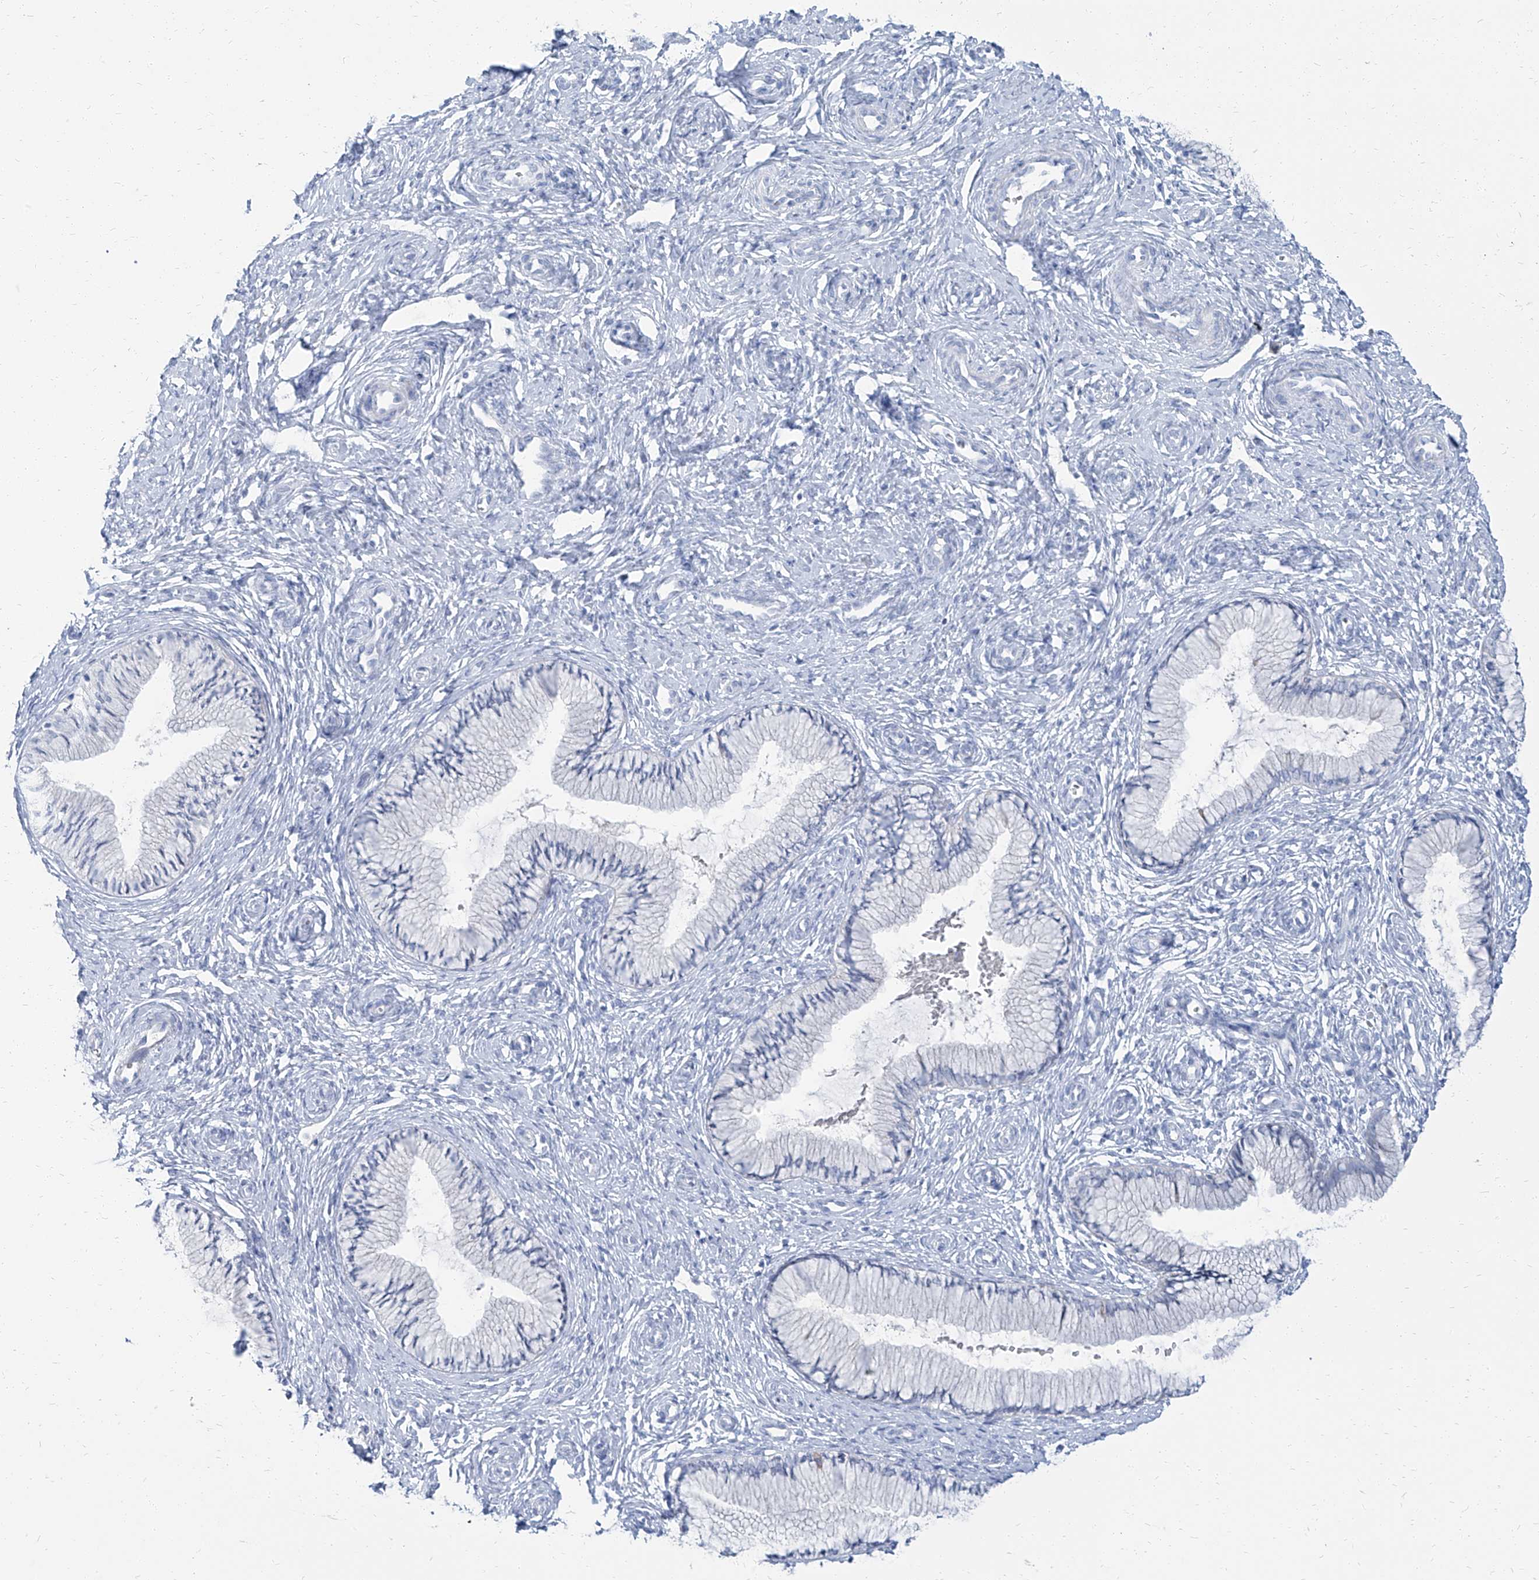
{"staining": {"intensity": "negative", "quantity": "none", "location": "none"}, "tissue": "cervix", "cell_type": "Glandular cells", "image_type": "normal", "snomed": [{"axis": "morphology", "description": "Normal tissue, NOS"}, {"axis": "topography", "description": "Cervix"}], "caption": "DAB immunohistochemical staining of benign cervix exhibits no significant positivity in glandular cells. Brightfield microscopy of immunohistochemistry (IHC) stained with DAB (brown) and hematoxylin (blue), captured at high magnification.", "gene": "TXLNB", "patient": {"sex": "female", "age": 27}}